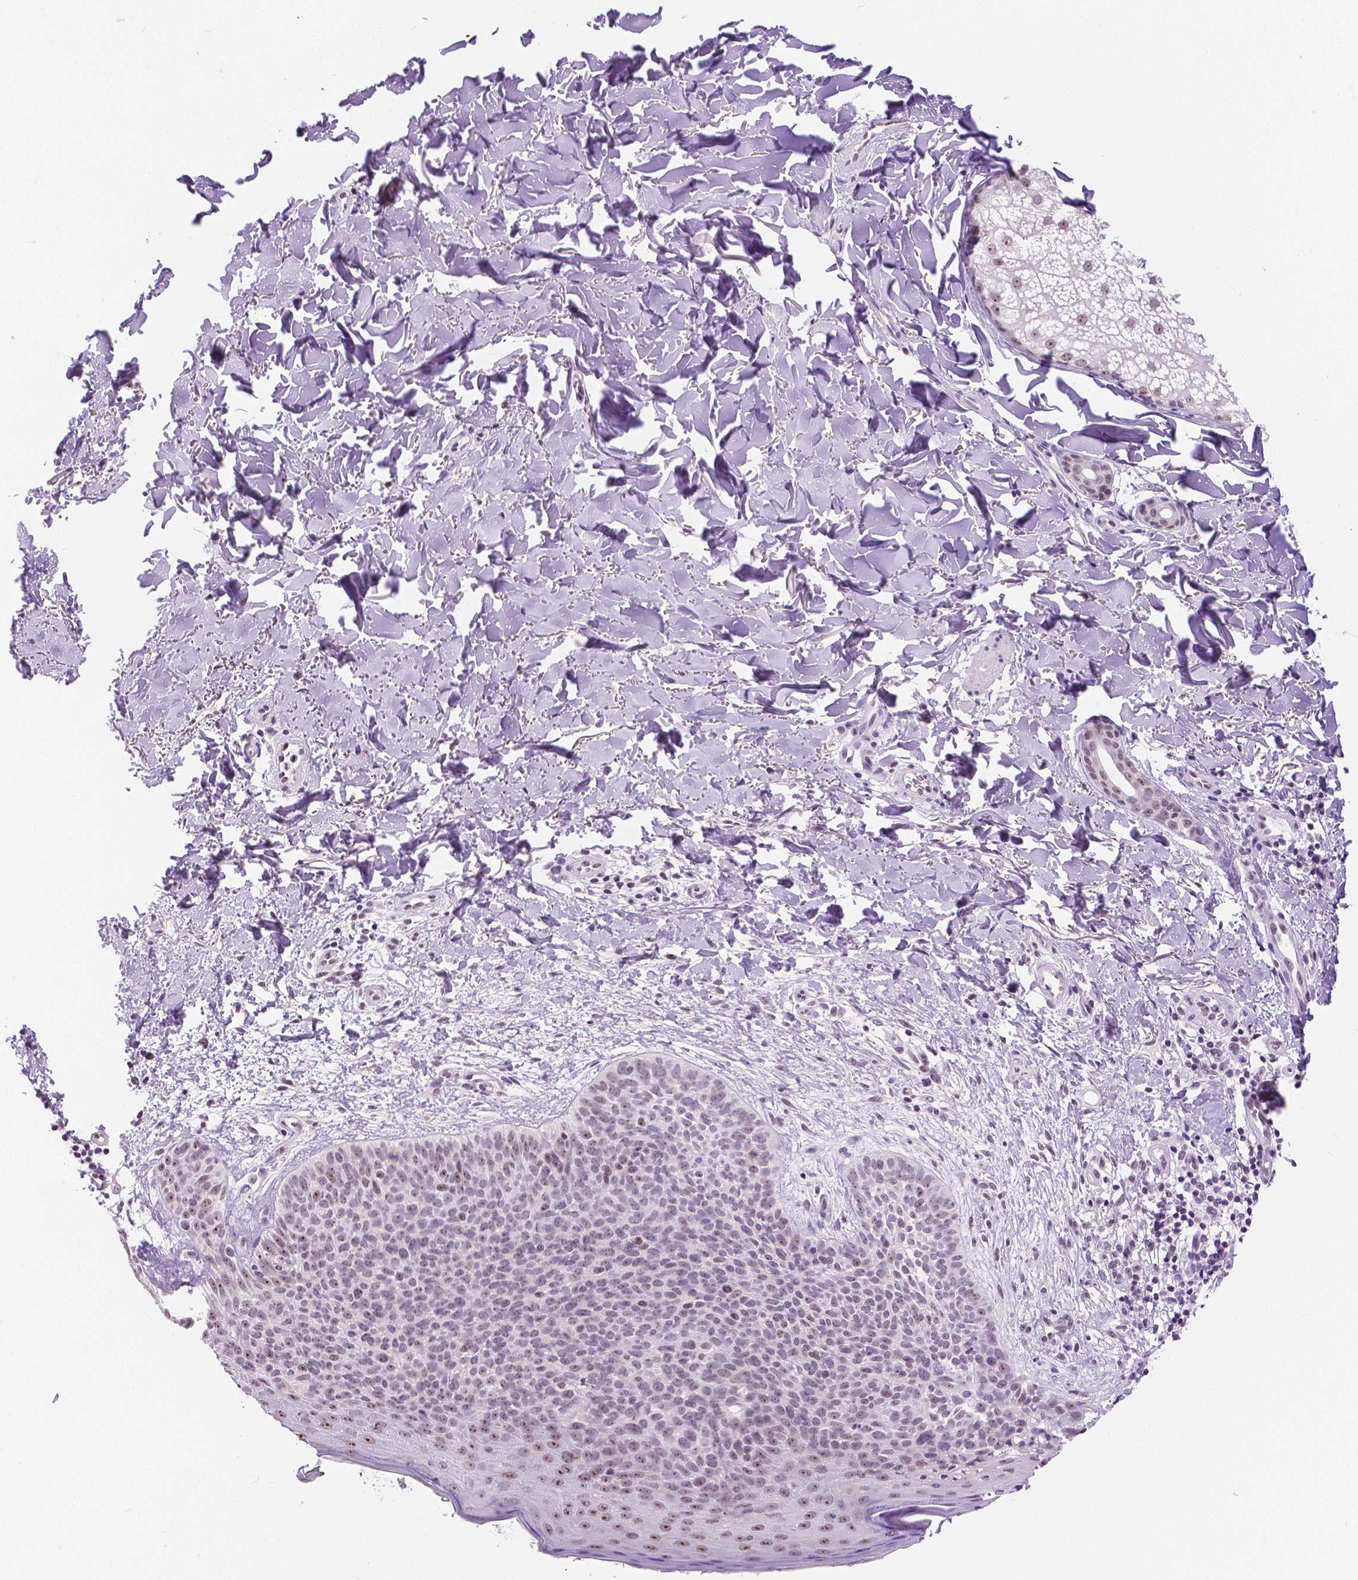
{"staining": {"intensity": "weak", "quantity": "<25%", "location": "nuclear"}, "tissue": "skin cancer", "cell_type": "Tumor cells", "image_type": "cancer", "snomed": [{"axis": "morphology", "description": "Basal cell carcinoma"}, {"axis": "topography", "description": "Skin"}], "caption": "This is an immunohistochemistry (IHC) micrograph of skin cancer. There is no positivity in tumor cells.", "gene": "NHP2", "patient": {"sex": "male", "age": 57}}